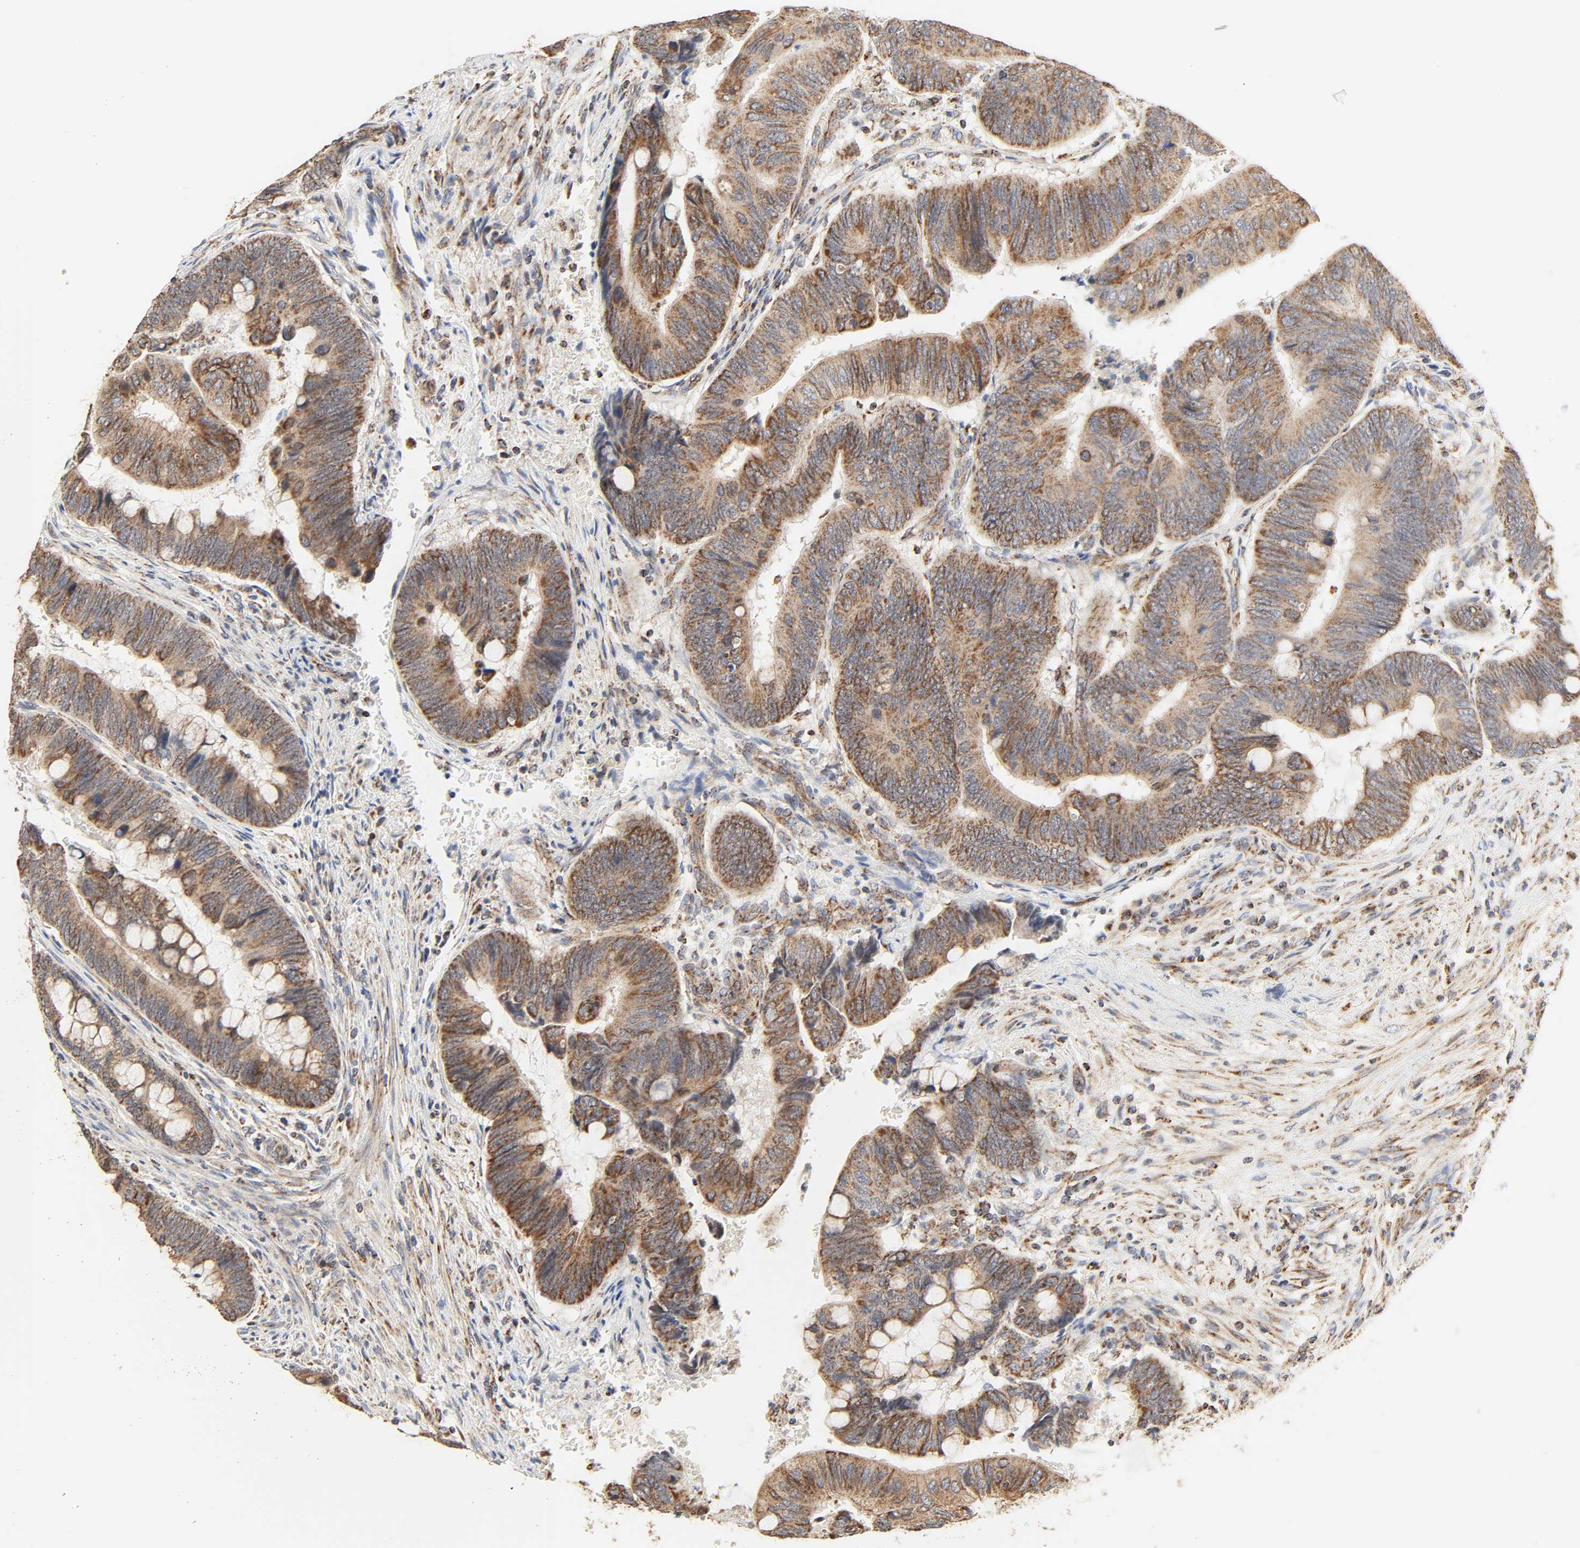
{"staining": {"intensity": "moderate", "quantity": ">75%", "location": "cytoplasmic/membranous"}, "tissue": "colorectal cancer", "cell_type": "Tumor cells", "image_type": "cancer", "snomed": [{"axis": "morphology", "description": "Normal tissue, NOS"}, {"axis": "morphology", "description": "Adenocarcinoma, NOS"}, {"axis": "topography", "description": "Rectum"}], "caption": "Colorectal adenocarcinoma was stained to show a protein in brown. There is medium levels of moderate cytoplasmic/membranous staining in about >75% of tumor cells. (IHC, brightfield microscopy, high magnification).", "gene": "ZMAT5", "patient": {"sex": "male", "age": 92}}